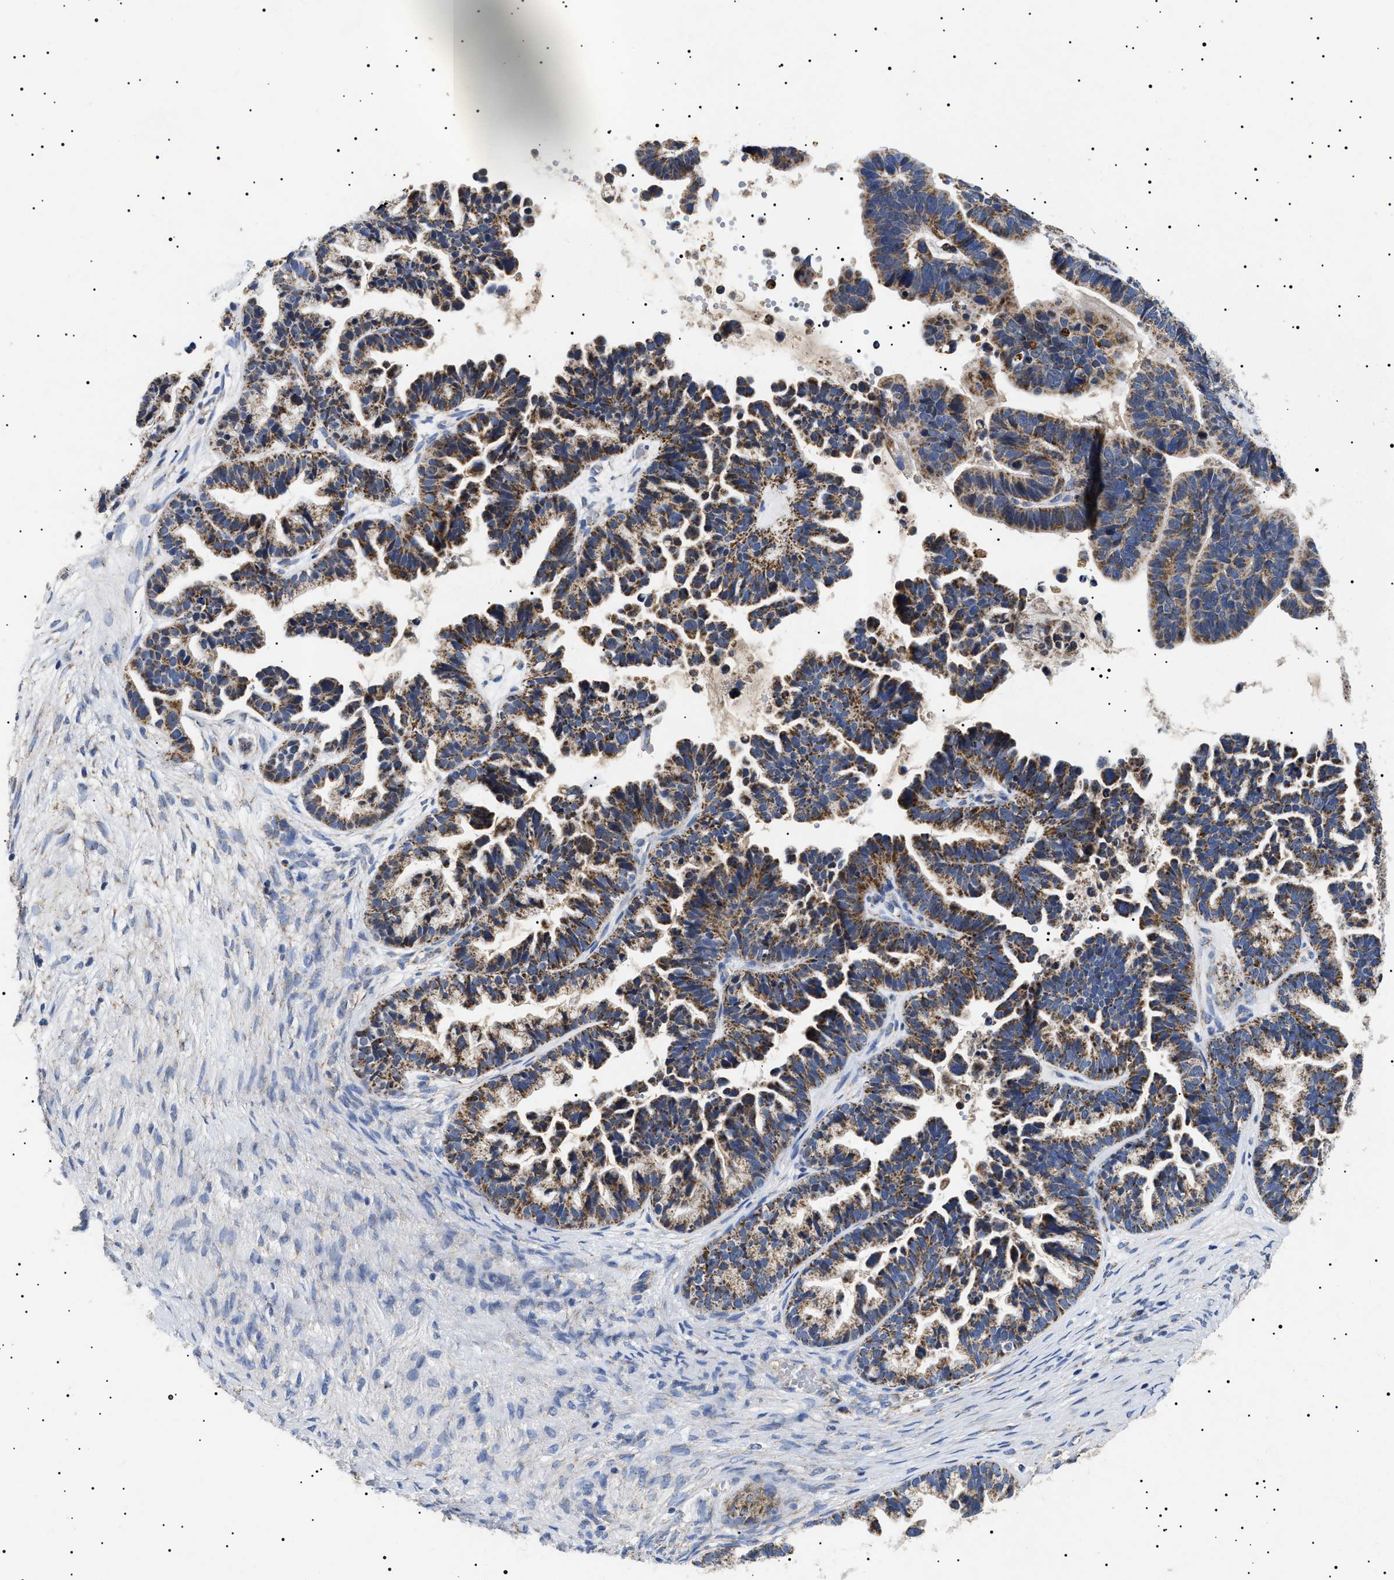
{"staining": {"intensity": "moderate", "quantity": "25%-75%", "location": "cytoplasmic/membranous"}, "tissue": "ovarian cancer", "cell_type": "Tumor cells", "image_type": "cancer", "snomed": [{"axis": "morphology", "description": "Cystadenocarcinoma, serous, NOS"}, {"axis": "topography", "description": "Ovary"}], "caption": "DAB immunohistochemical staining of ovarian cancer exhibits moderate cytoplasmic/membranous protein staining in about 25%-75% of tumor cells. (DAB = brown stain, brightfield microscopy at high magnification).", "gene": "CHRDL2", "patient": {"sex": "female", "age": 56}}